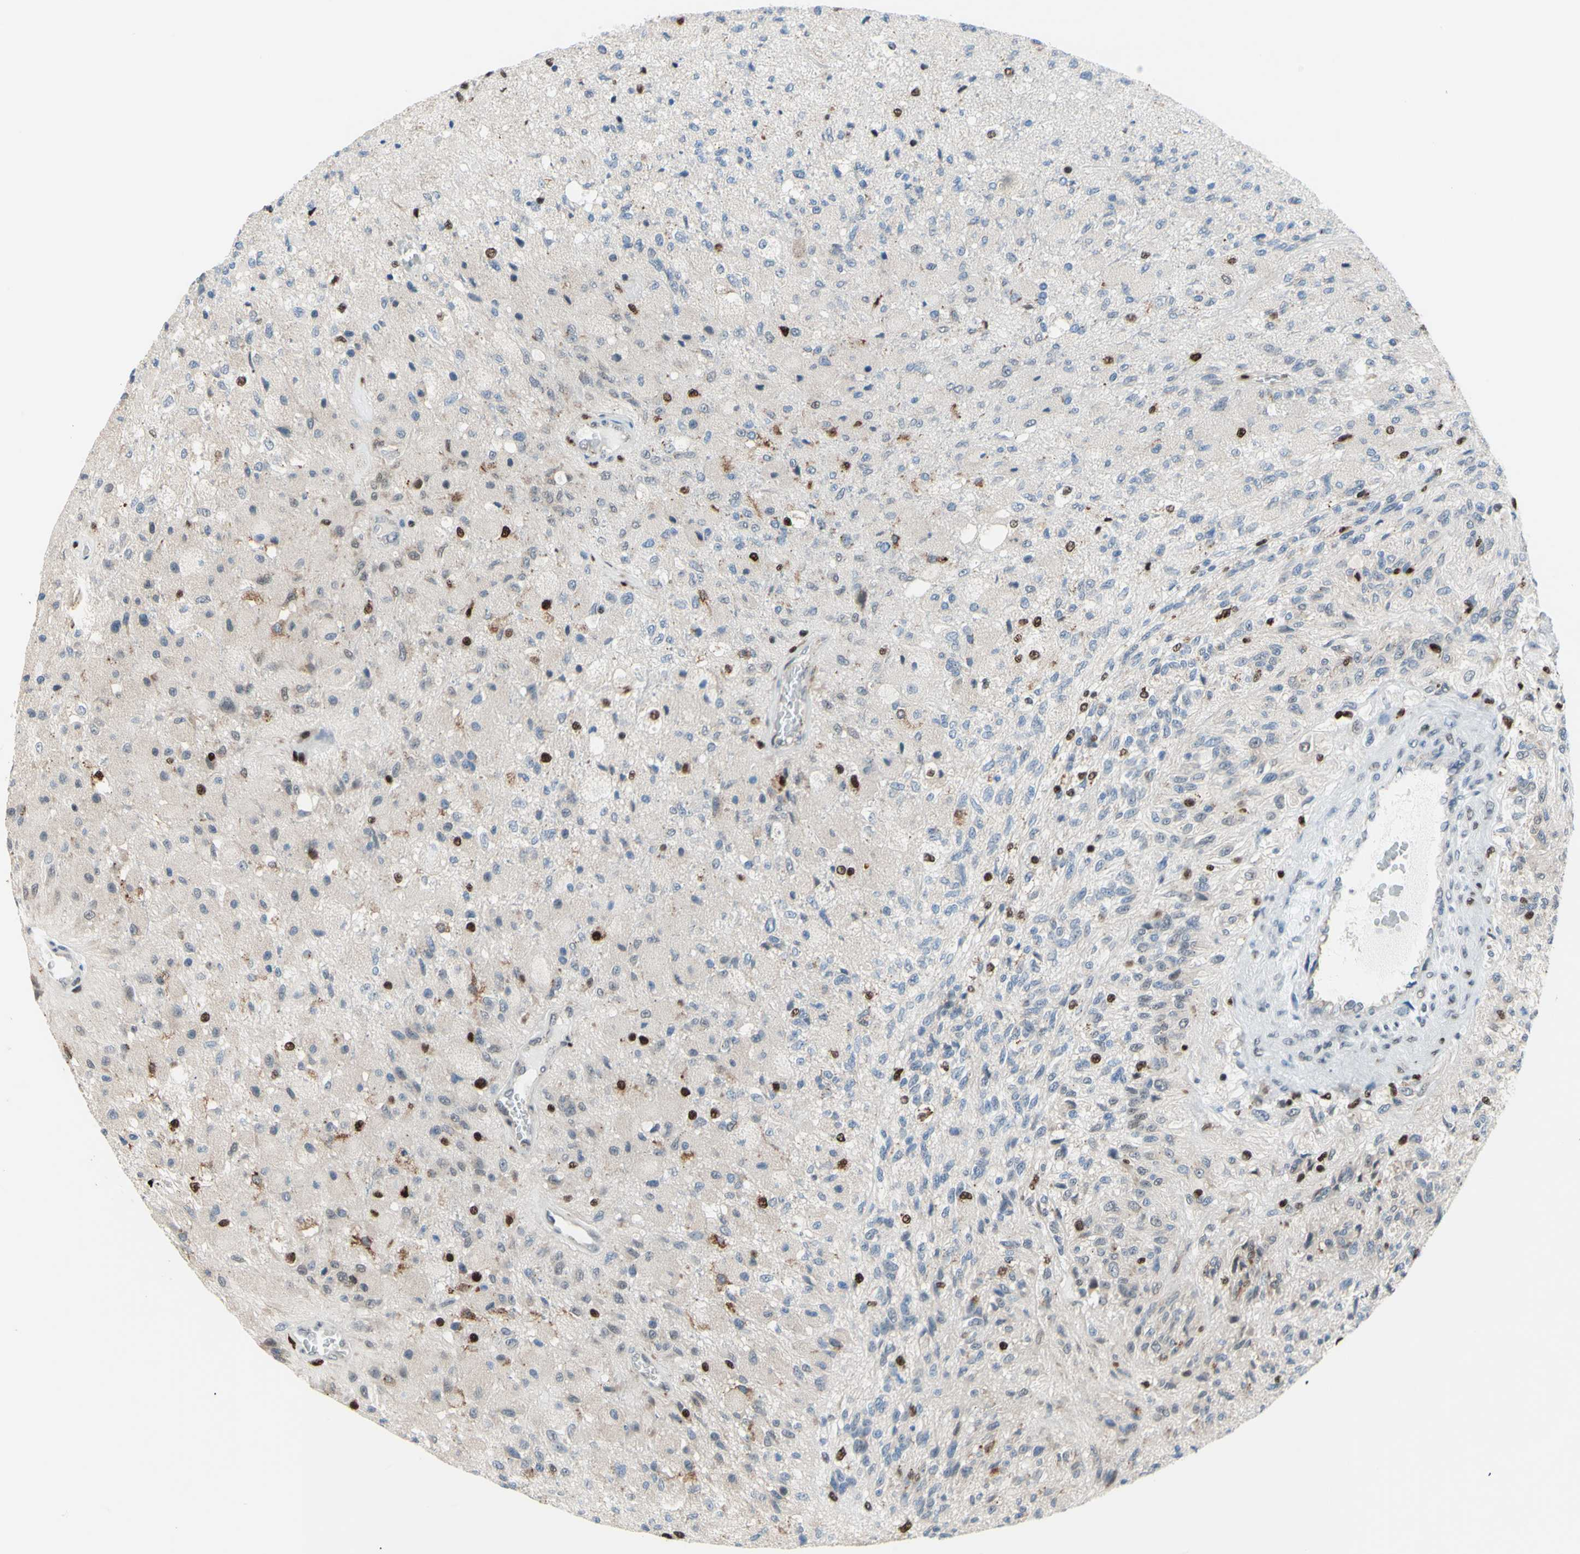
{"staining": {"intensity": "negative", "quantity": "none", "location": "none"}, "tissue": "glioma", "cell_type": "Tumor cells", "image_type": "cancer", "snomed": [{"axis": "morphology", "description": "Normal tissue, NOS"}, {"axis": "morphology", "description": "Glioma, malignant, High grade"}, {"axis": "topography", "description": "Cerebral cortex"}], "caption": "DAB (3,3'-diaminobenzidine) immunohistochemical staining of human malignant glioma (high-grade) displays no significant expression in tumor cells.", "gene": "EED", "patient": {"sex": "male", "age": 77}}